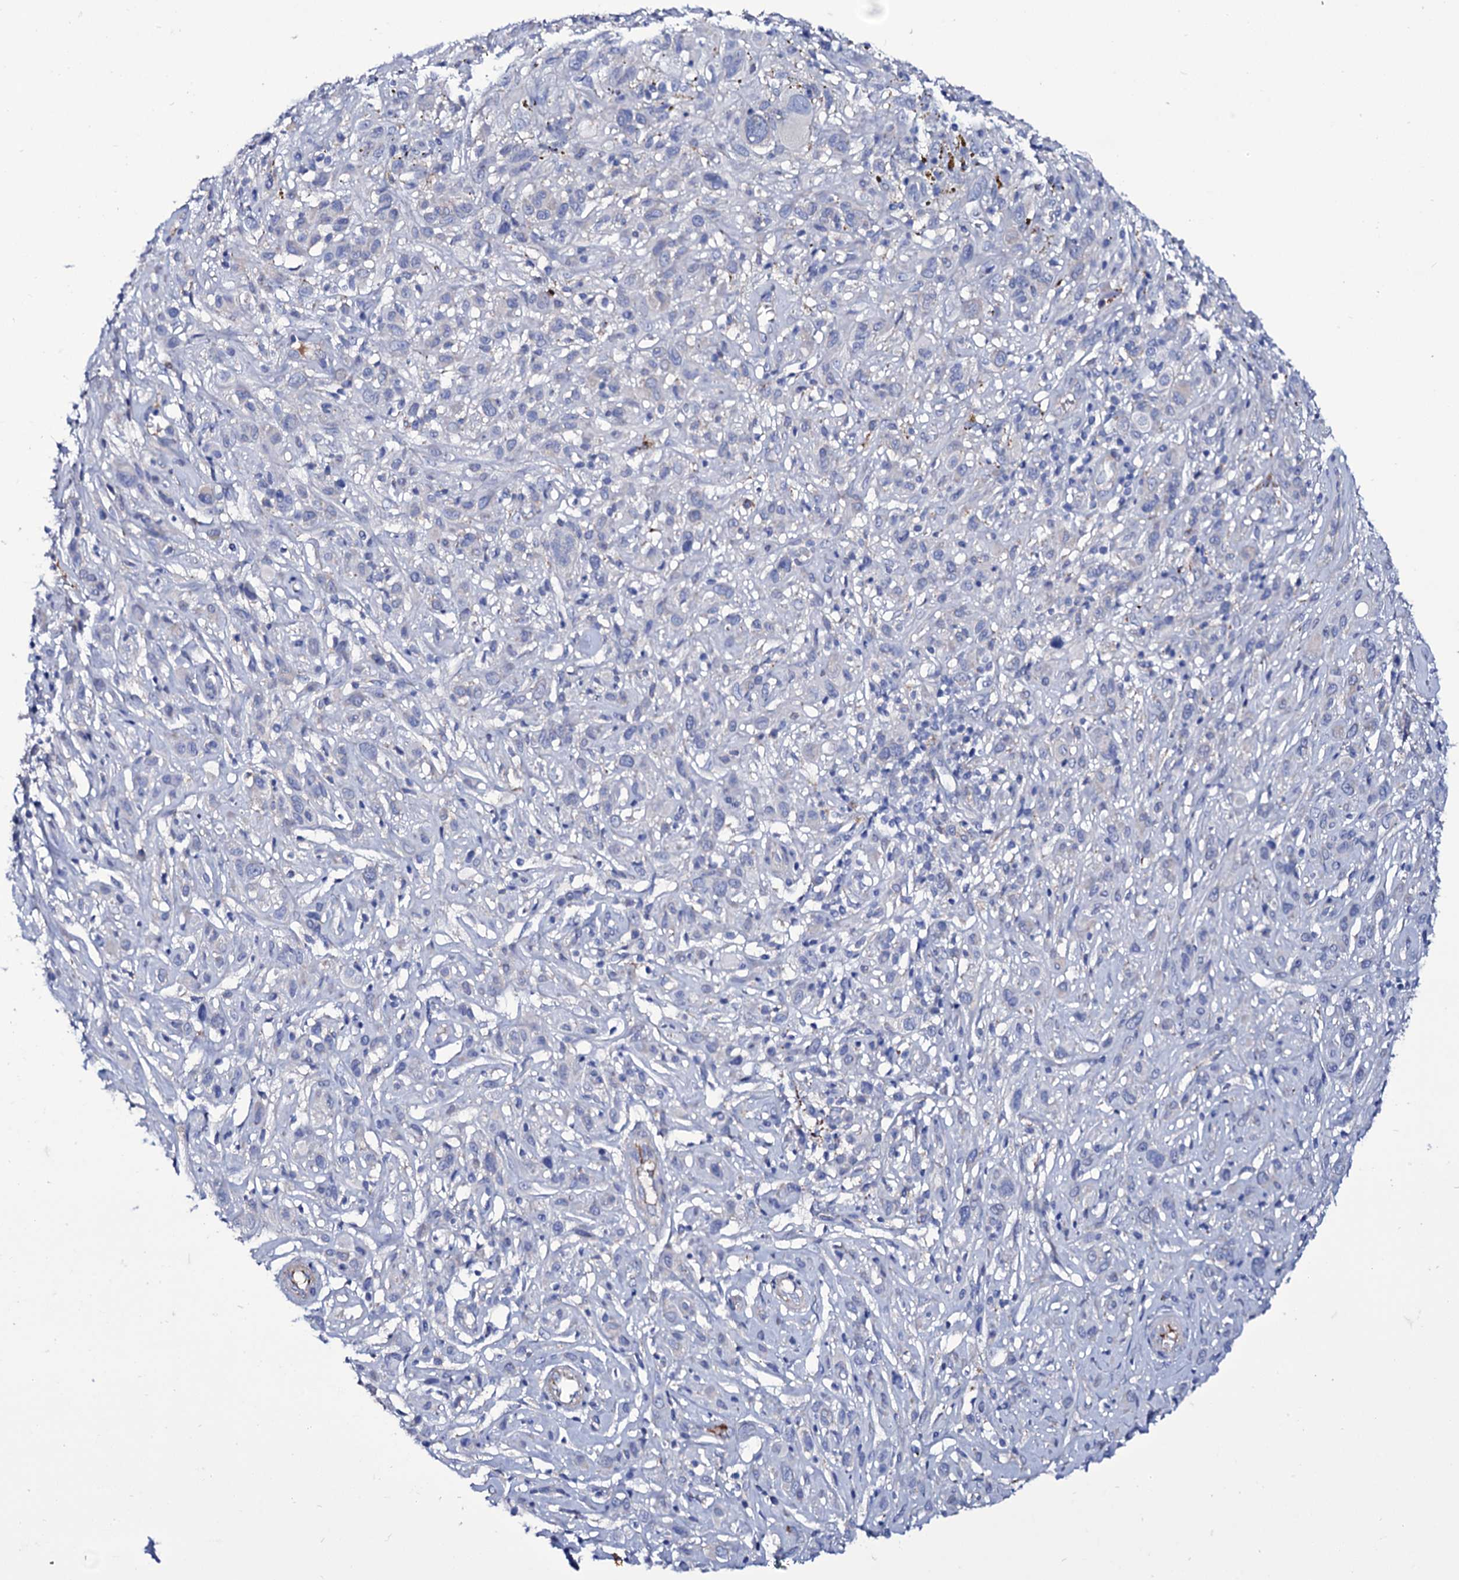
{"staining": {"intensity": "negative", "quantity": "none", "location": "none"}, "tissue": "melanoma", "cell_type": "Tumor cells", "image_type": "cancer", "snomed": [{"axis": "morphology", "description": "Malignant melanoma, NOS"}, {"axis": "topography", "description": "Skin of trunk"}], "caption": "Image shows no protein expression in tumor cells of malignant melanoma tissue. The staining was performed using DAB to visualize the protein expression in brown, while the nuclei were stained in blue with hematoxylin (Magnification: 20x).", "gene": "AXL", "patient": {"sex": "male", "age": 71}}